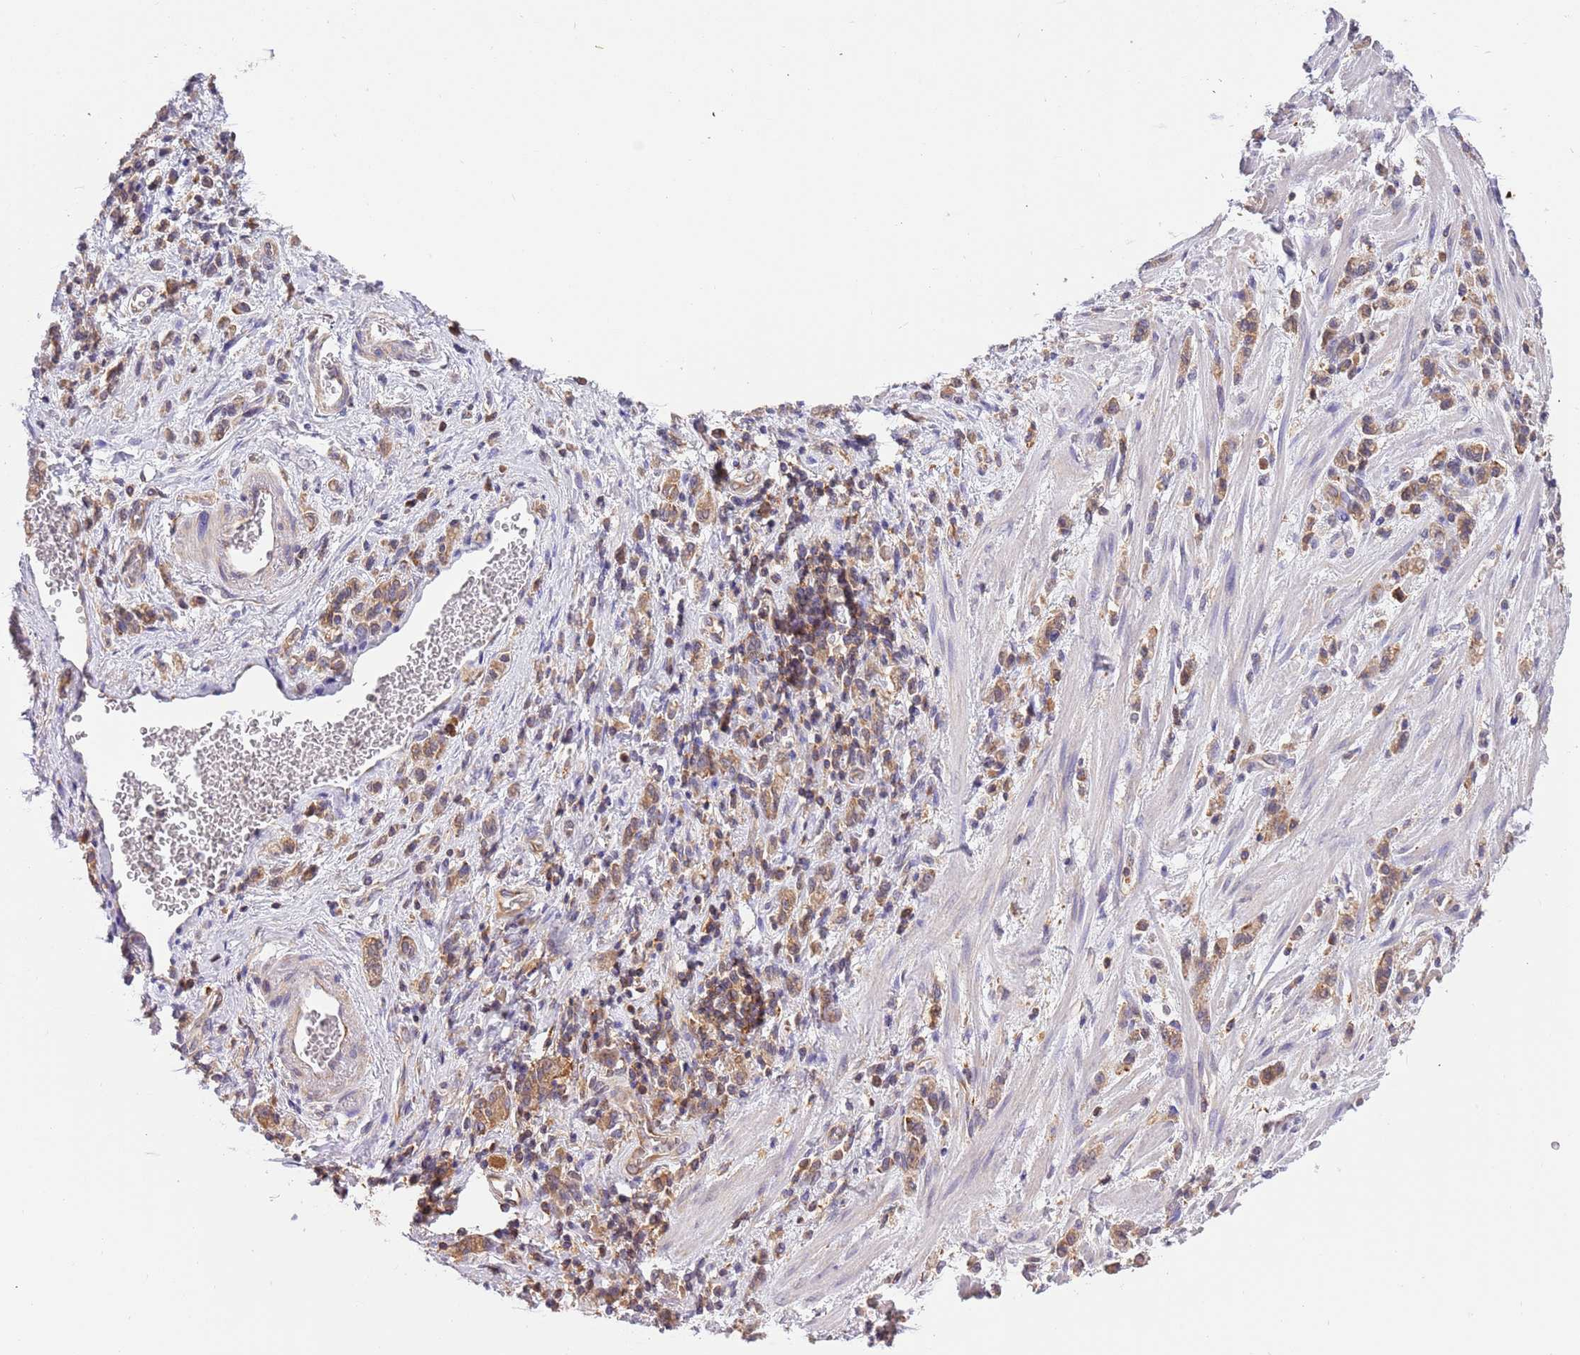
{"staining": {"intensity": "moderate", "quantity": ">75%", "location": "cytoplasmic/membranous"}, "tissue": "stomach cancer", "cell_type": "Tumor cells", "image_type": "cancer", "snomed": [{"axis": "morphology", "description": "Adenocarcinoma, NOS"}, {"axis": "topography", "description": "Stomach"}], "caption": "Immunohistochemistry (IHC) micrograph of neoplastic tissue: human stomach adenocarcinoma stained using immunohistochemistry reveals medium levels of moderate protein expression localized specifically in the cytoplasmic/membranous of tumor cells, appearing as a cytoplasmic/membranous brown color.", "gene": "STIP1", "patient": {"sex": "male", "age": 77}}